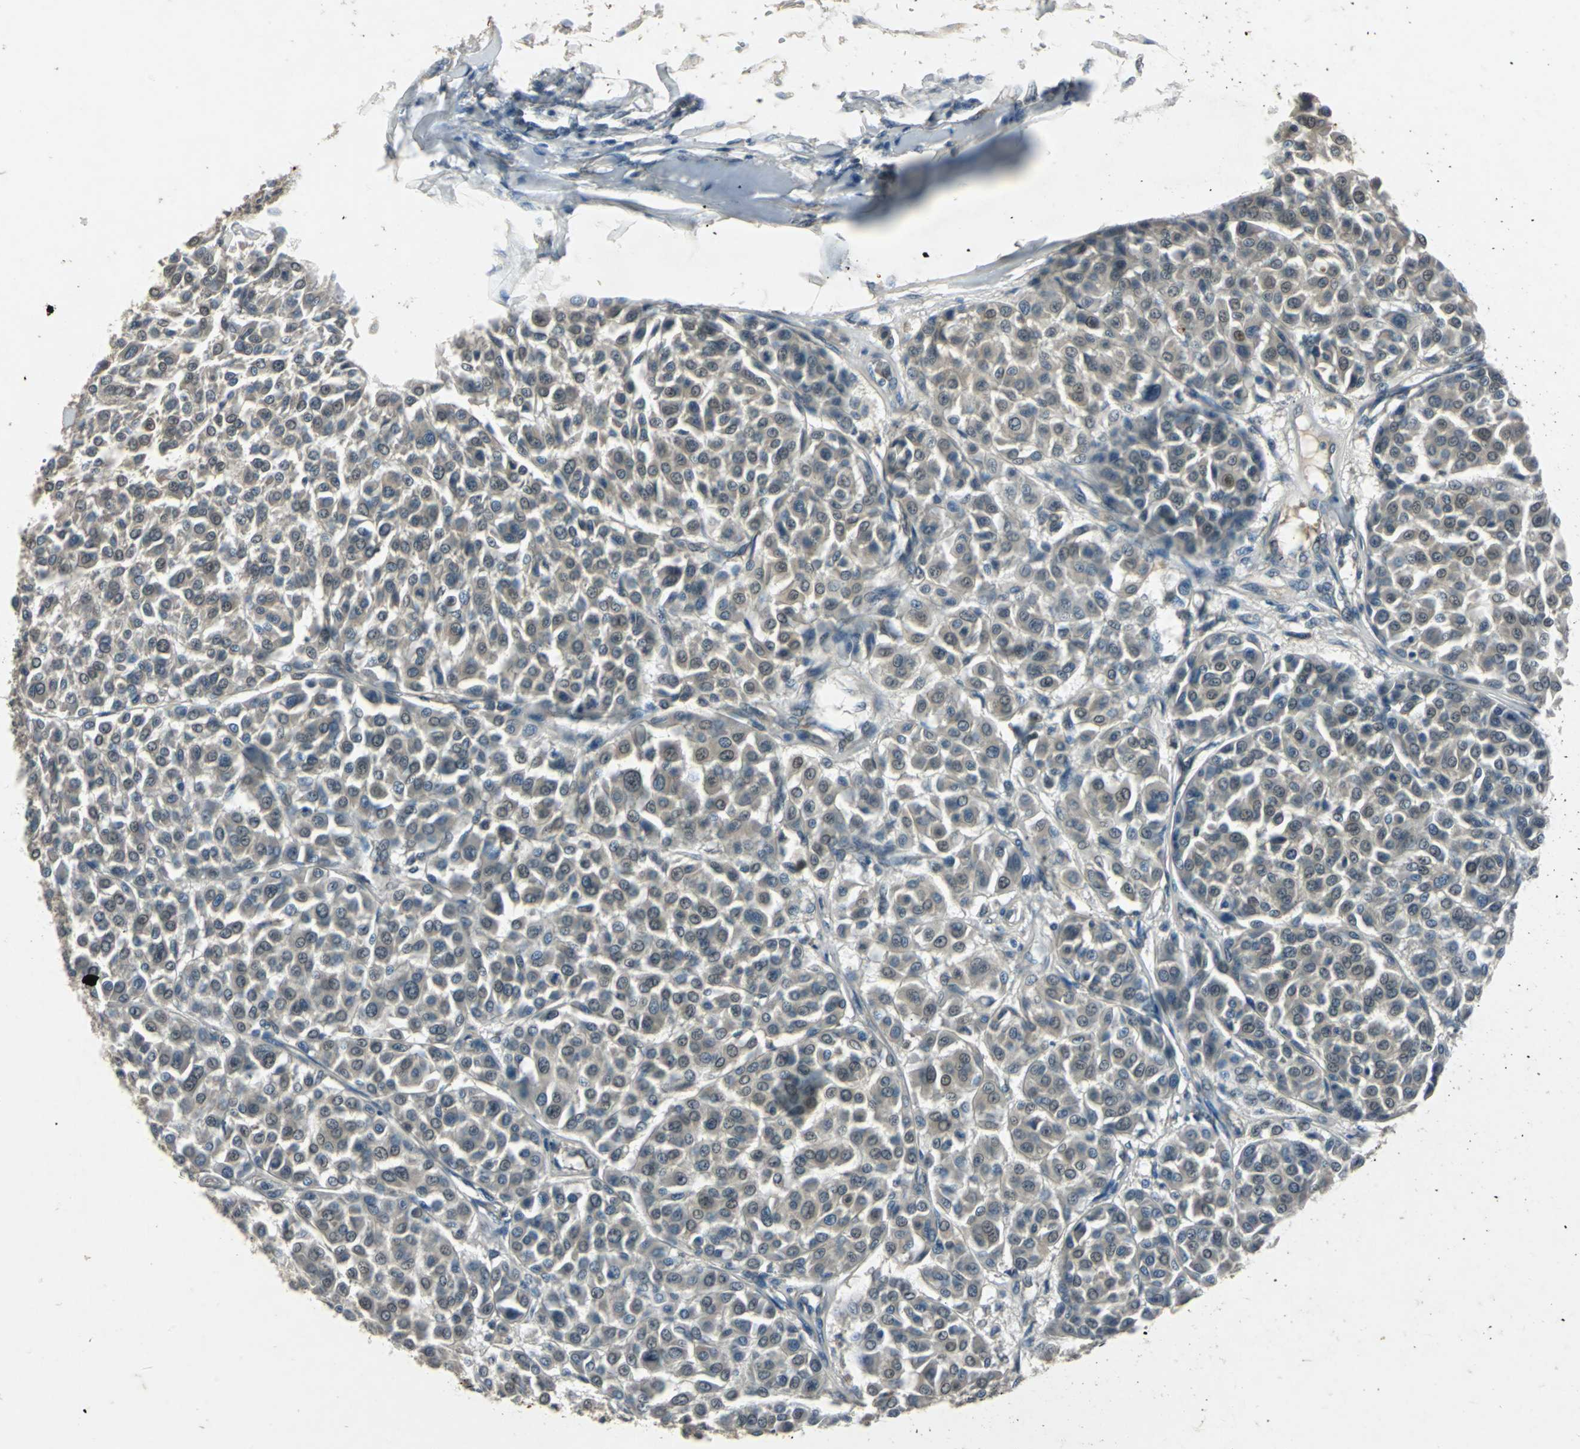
{"staining": {"intensity": "negative", "quantity": "none", "location": "none"}, "tissue": "melanoma", "cell_type": "Tumor cells", "image_type": "cancer", "snomed": [{"axis": "morphology", "description": "Malignant melanoma, Metastatic site"}, {"axis": "topography", "description": "Soft tissue"}], "caption": "Tumor cells are negative for protein expression in human malignant melanoma (metastatic site).", "gene": "SLC2A13", "patient": {"sex": "male", "age": 41}}